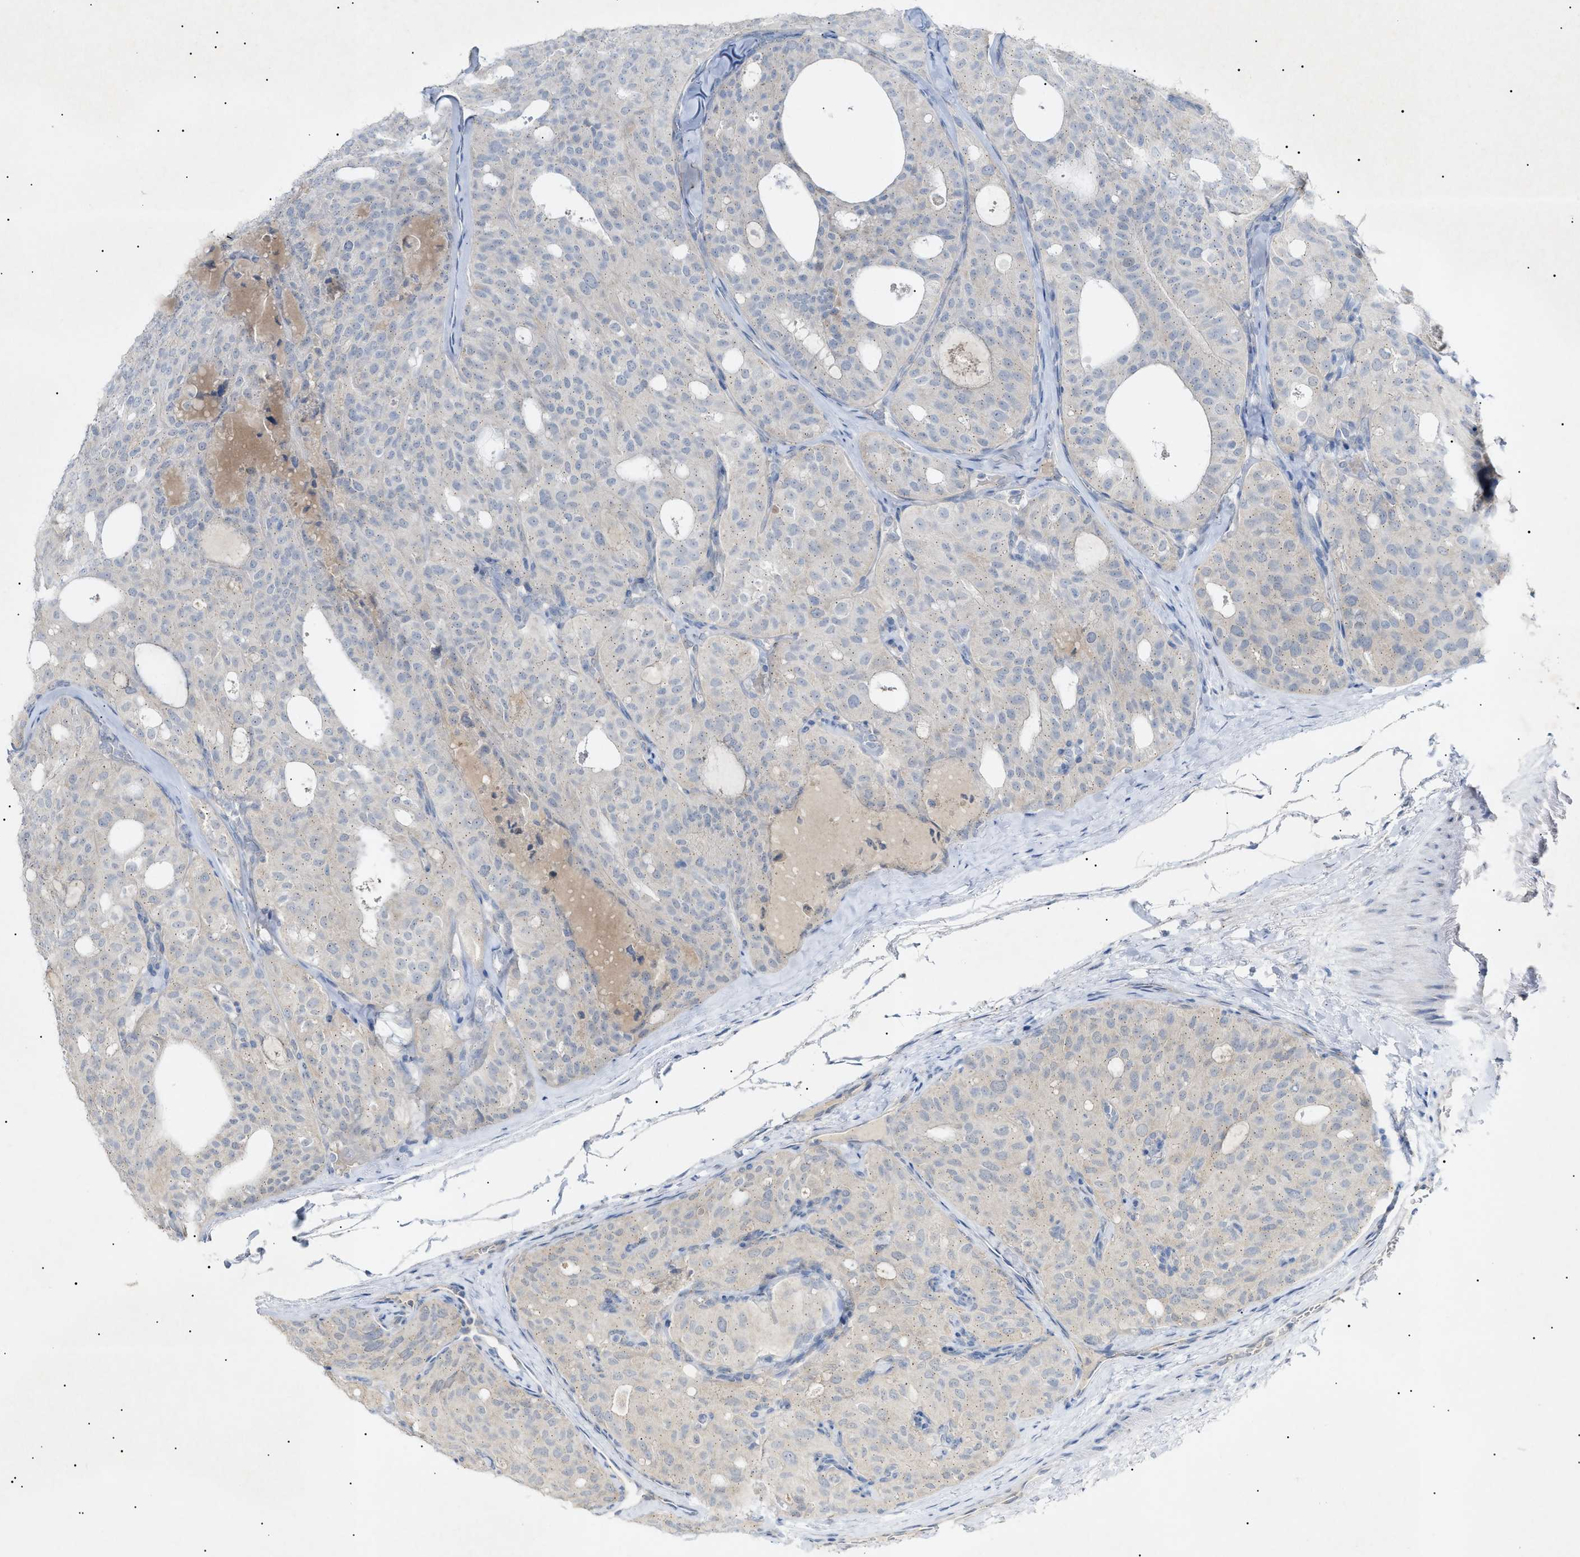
{"staining": {"intensity": "negative", "quantity": "none", "location": "none"}, "tissue": "thyroid cancer", "cell_type": "Tumor cells", "image_type": "cancer", "snomed": [{"axis": "morphology", "description": "Follicular adenoma carcinoma, NOS"}, {"axis": "topography", "description": "Thyroid gland"}], "caption": "Immunohistochemistry of thyroid follicular adenoma carcinoma demonstrates no staining in tumor cells.", "gene": "SLC25A31", "patient": {"sex": "male", "age": 75}}